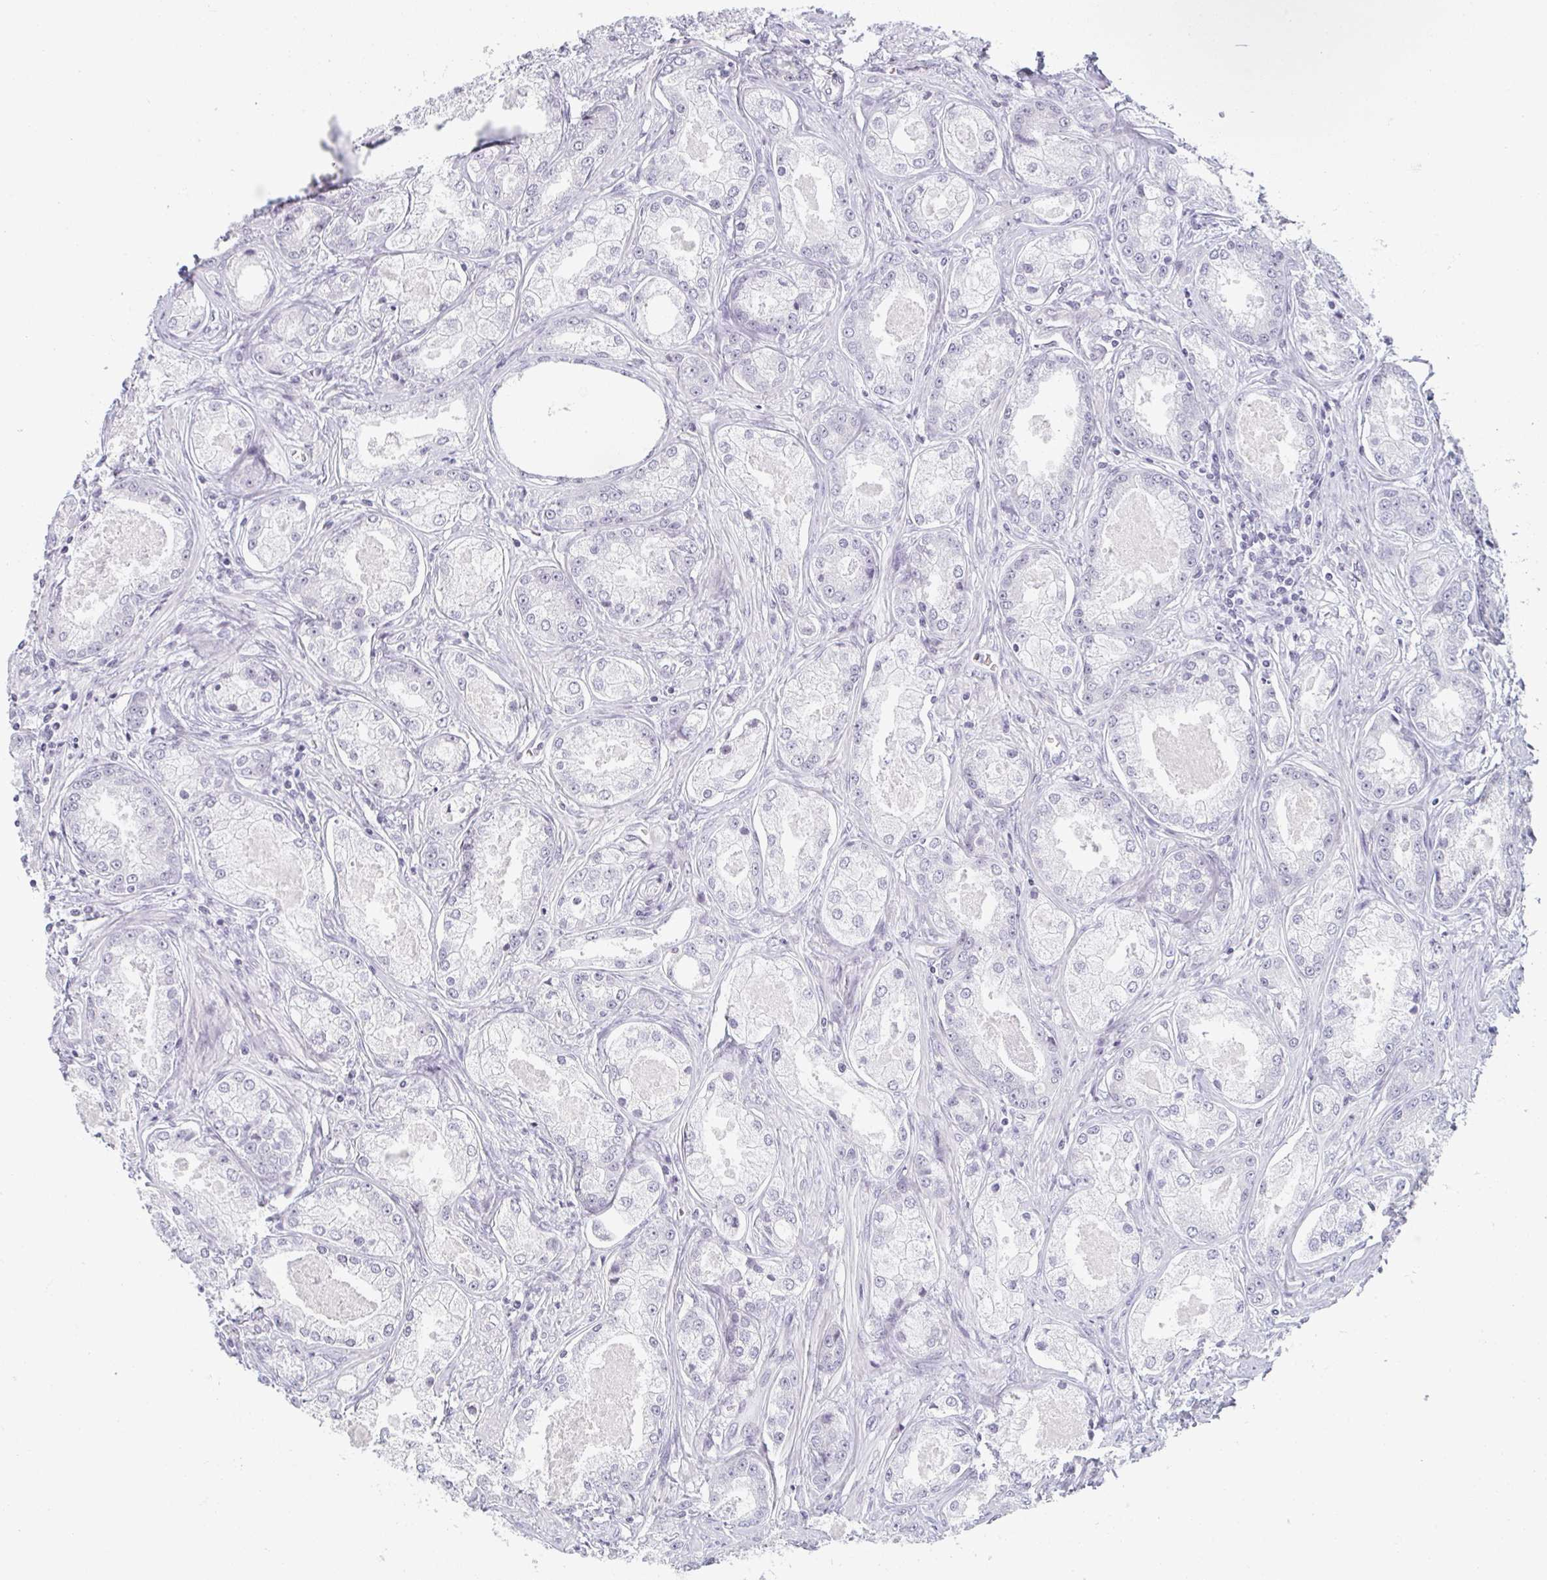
{"staining": {"intensity": "negative", "quantity": "none", "location": "none"}, "tissue": "prostate cancer", "cell_type": "Tumor cells", "image_type": "cancer", "snomed": [{"axis": "morphology", "description": "Adenocarcinoma, Low grade"}, {"axis": "topography", "description": "Prostate"}], "caption": "Immunohistochemistry of human prostate cancer (adenocarcinoma (low-grade)) reveals no staining in tumor cells.", "gene": "RBBP6", "patient": {"sex": "male", "age": 68}}